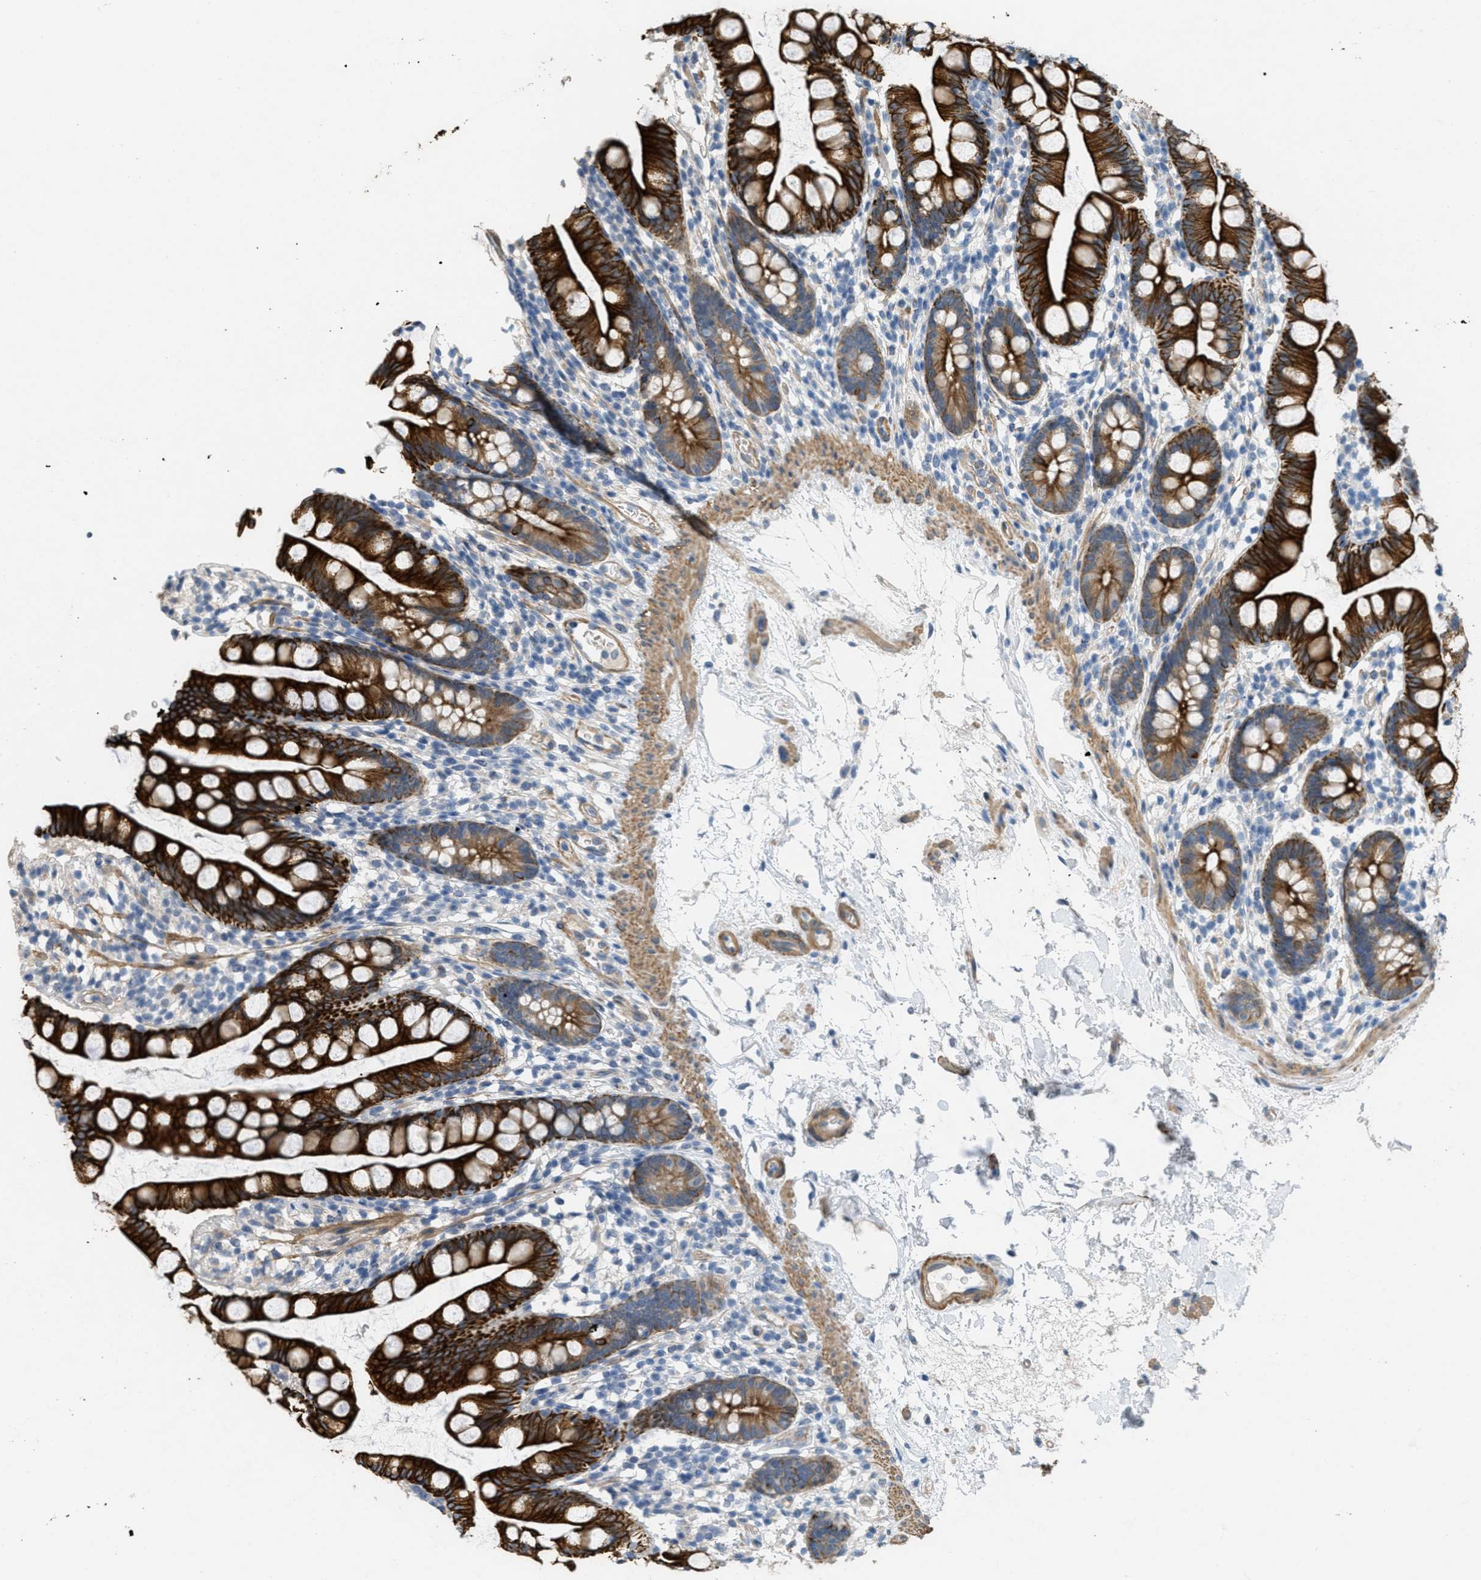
{"staining": {"intensity": "strong", "quantity": ">75%", "location": "cytoplasmic/membranous"}, "tissue": "small intestine", "cell_type": "Glandular cells", "image_type": "normal", "snomed": [{"axis": "morphology", "description": "Normal tissue, NOS"}, {"axis": "topography", "description": "Small intestine"}], "caption": "Immunohistochemical staining of benign small intestine exhibits >75% levels of strong cytoplasmic/membranous protein positivity in about >75% of glandular cells. The protein is stained brown, and the nuclei are stained in blue (DAB (3,3'-diaminobenzidine) IHC with brightfield microscopy, high magnification).", "gene": "MRS2", "patient": {"sex": "female", "age": 84}}